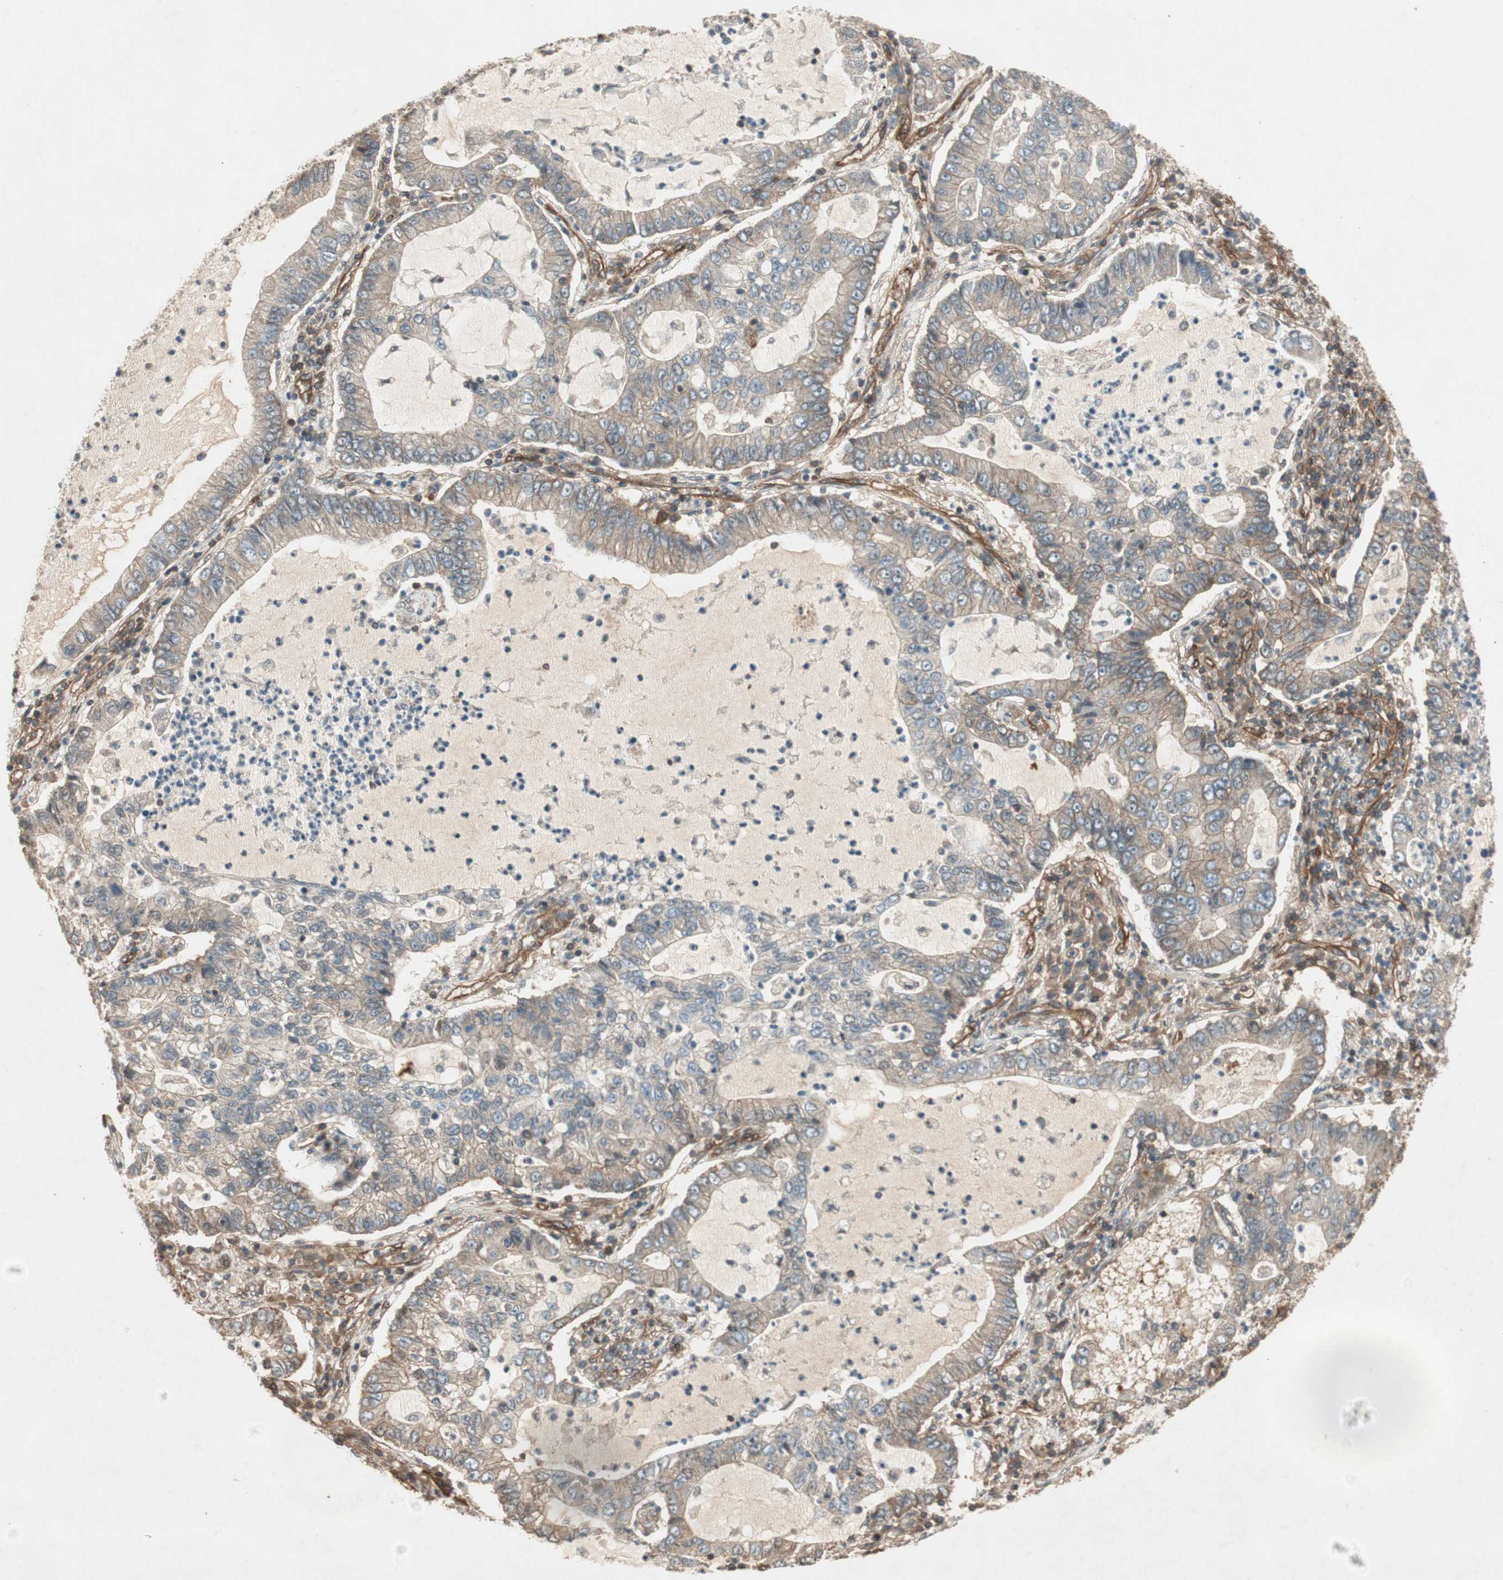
{"staining": {"intensity": "weak", "quantity": ">75%", "location": "cytoplasmic/membranous"}, "tissue": "lung cancer", "cell_type": "Tumor cells", "image_type": "cancer", "snomed": [{"axis": "morphology", "description": "Adenocarcinoma, NOS"}, {"axis": "topography", "description": "Lung"}], "caption": "Adenocarcinoma (lung) tissue reveals weak cytoplasmic/membranous positivity in approximately >75% of tumor cells, visualized by immunohistochemistry.", "gene": "BTN3A3", "patient": {"sex": "female", "age": 51}}